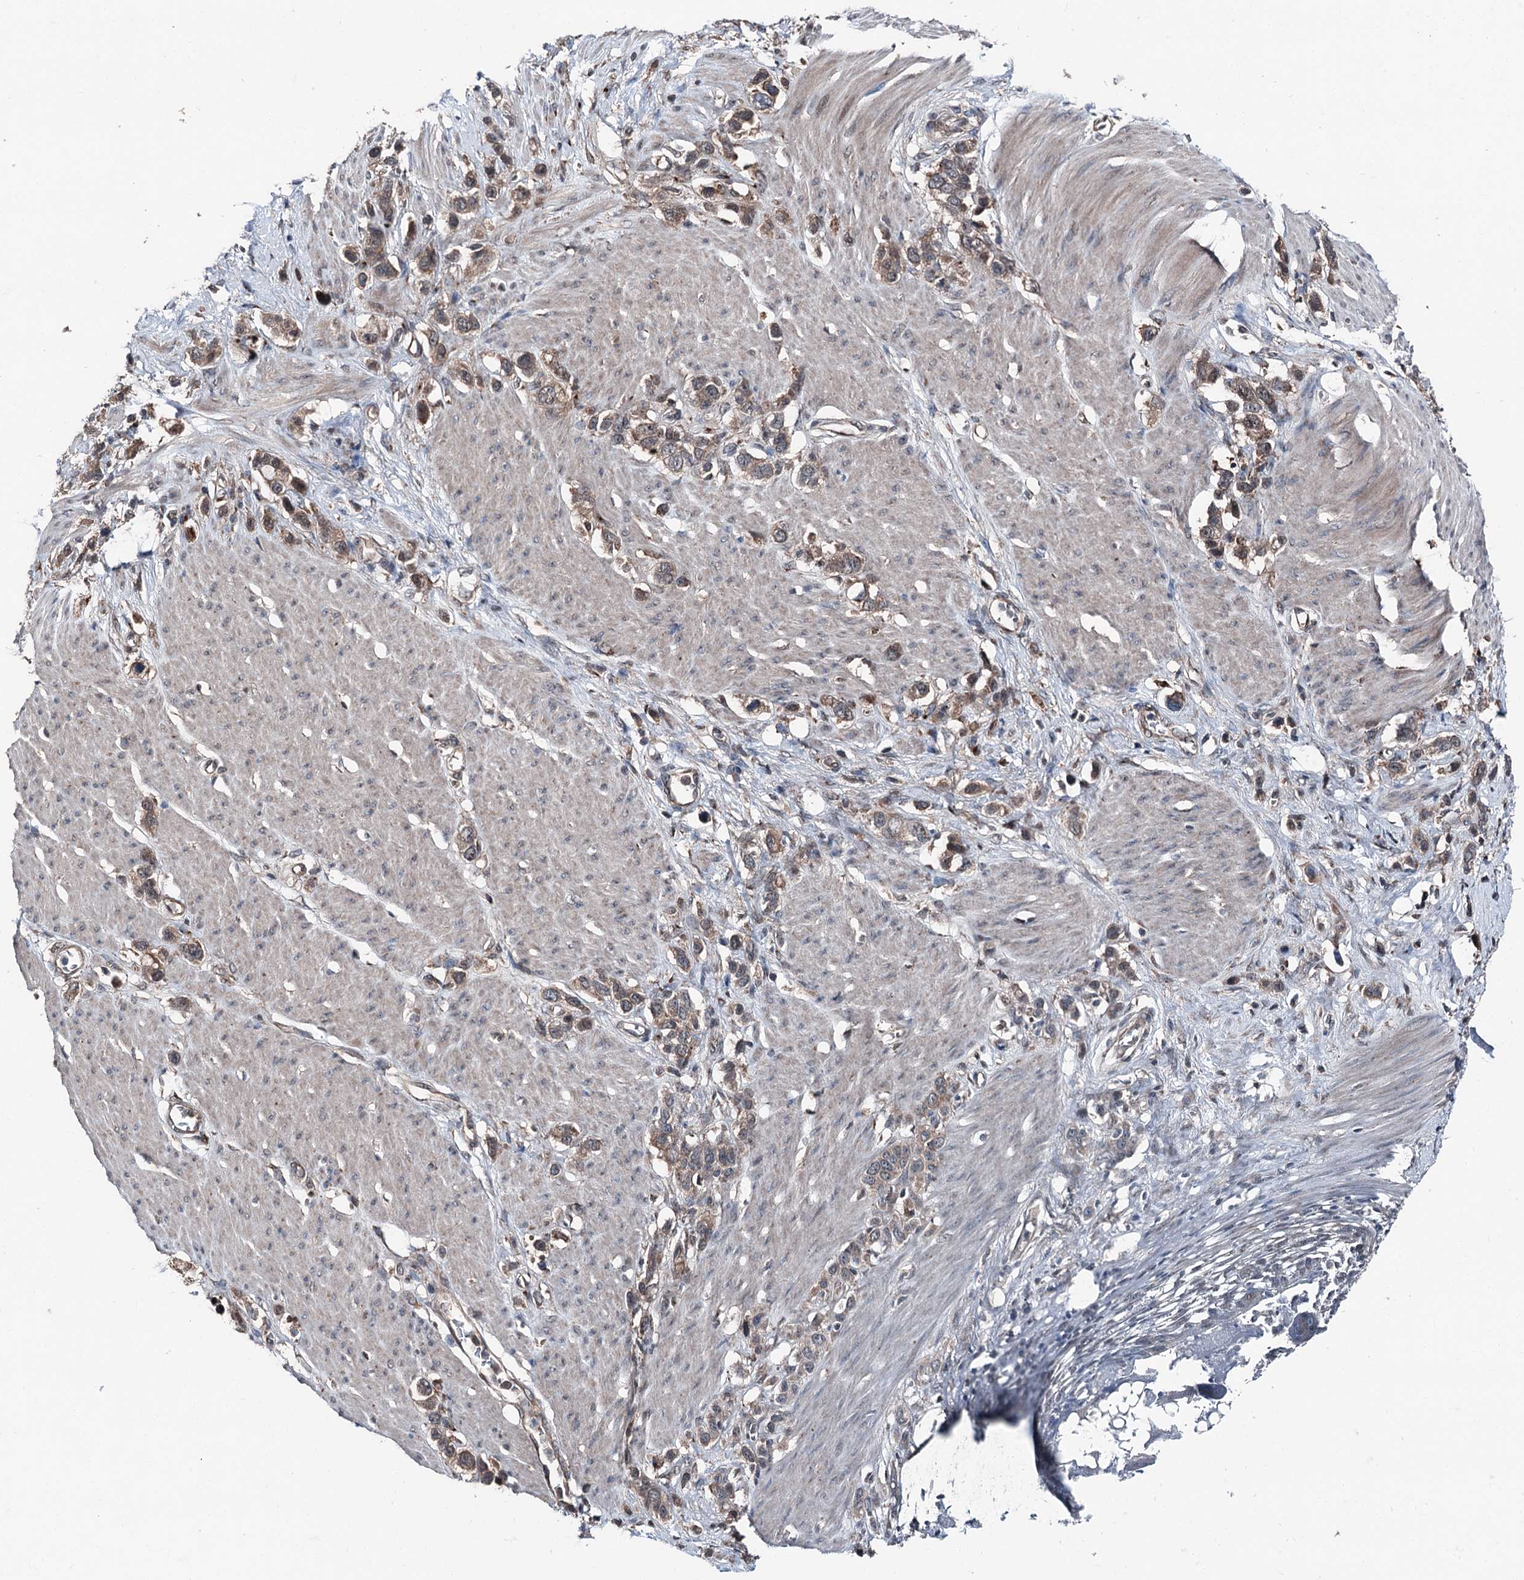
{"staining": {"intensity": "moderate", "quantity": ">75%", "location": "cytoplasmic/membranous"}, "tissue": "stomach cancer", "cell_type": "Tumor cells", "image_type": "cancer", "snomed": [{"axis": "morphology", "description": "Adenocarcinoma, NOS"}, {"axis": "morphology", "description": "Adenocarcinoma, High grade"}, {"axis": "topography", "description": "Stomach, upper"}, {"axis": "topography", "description": "Stomach, lower"}], "caption": "Stomach high-grade adenocarcinoma stained with a protein marker shows moderate staining in tumor cells.", "gene": "PSMD13", "patient": {"sex": "female", "age": 65}}